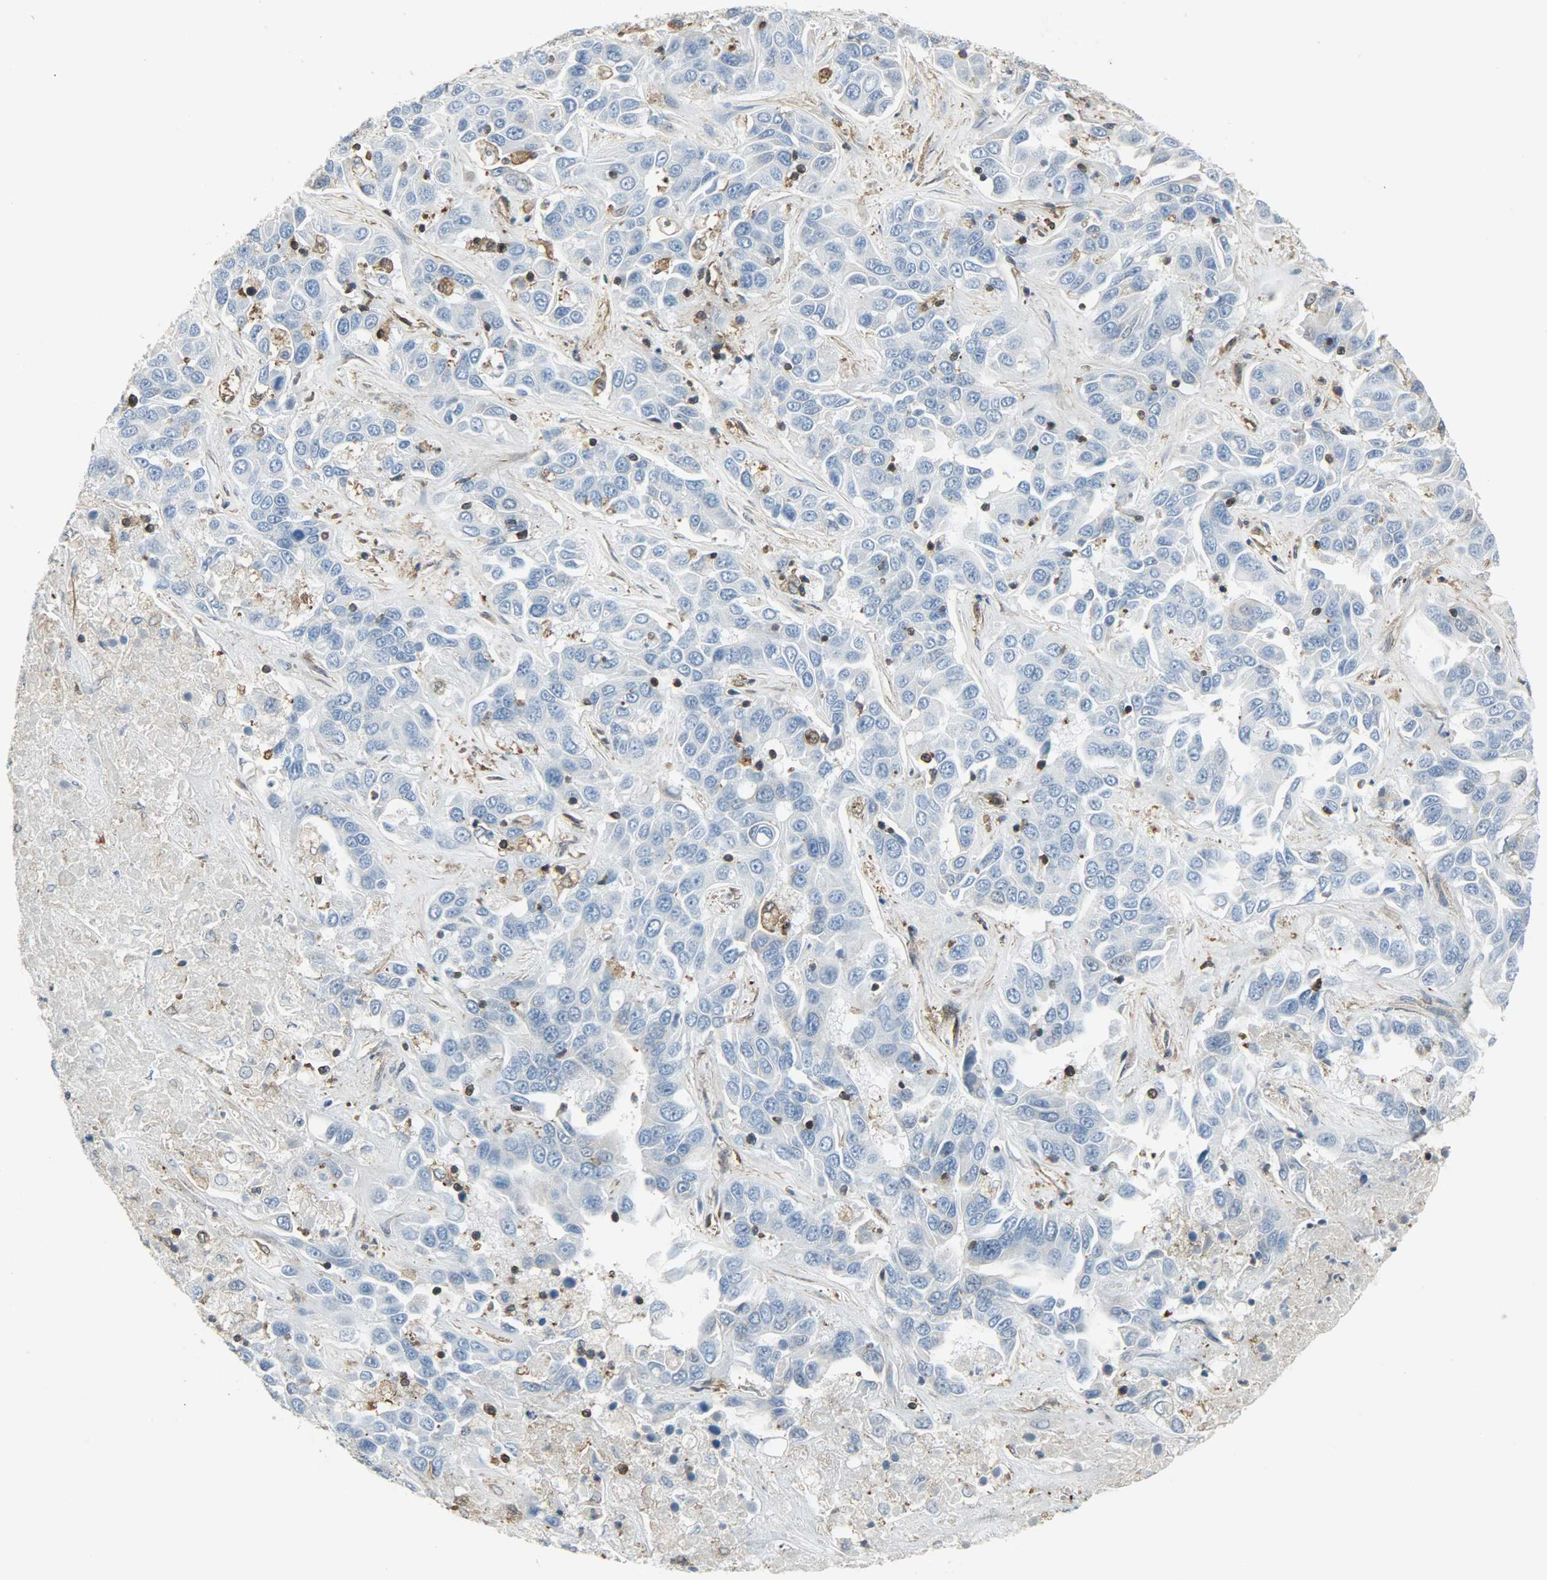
{"staining": {"intensity": "negative", "quantity": "none", "location": "none"}, "tissue": "liver cancer", "cell_type": "Tumor cells", "image_type": "cancer", "snomed": [{"axis": "morphology", "description": "Cholangiocarcinoma"}, {"axis": "topography", "description": "Liver"}], "caption": "Tumor cells show no significant protein expression in liver cancer (cholangiocarcinoma). Brightfield microscopy of IHC stained with DAB (3,3'-diaminobenzidine) (brown) and hematoxylin (blue), captured at high magnification.", "gene": "LDHB", "patient": {"sex": "female", "age": 52}}